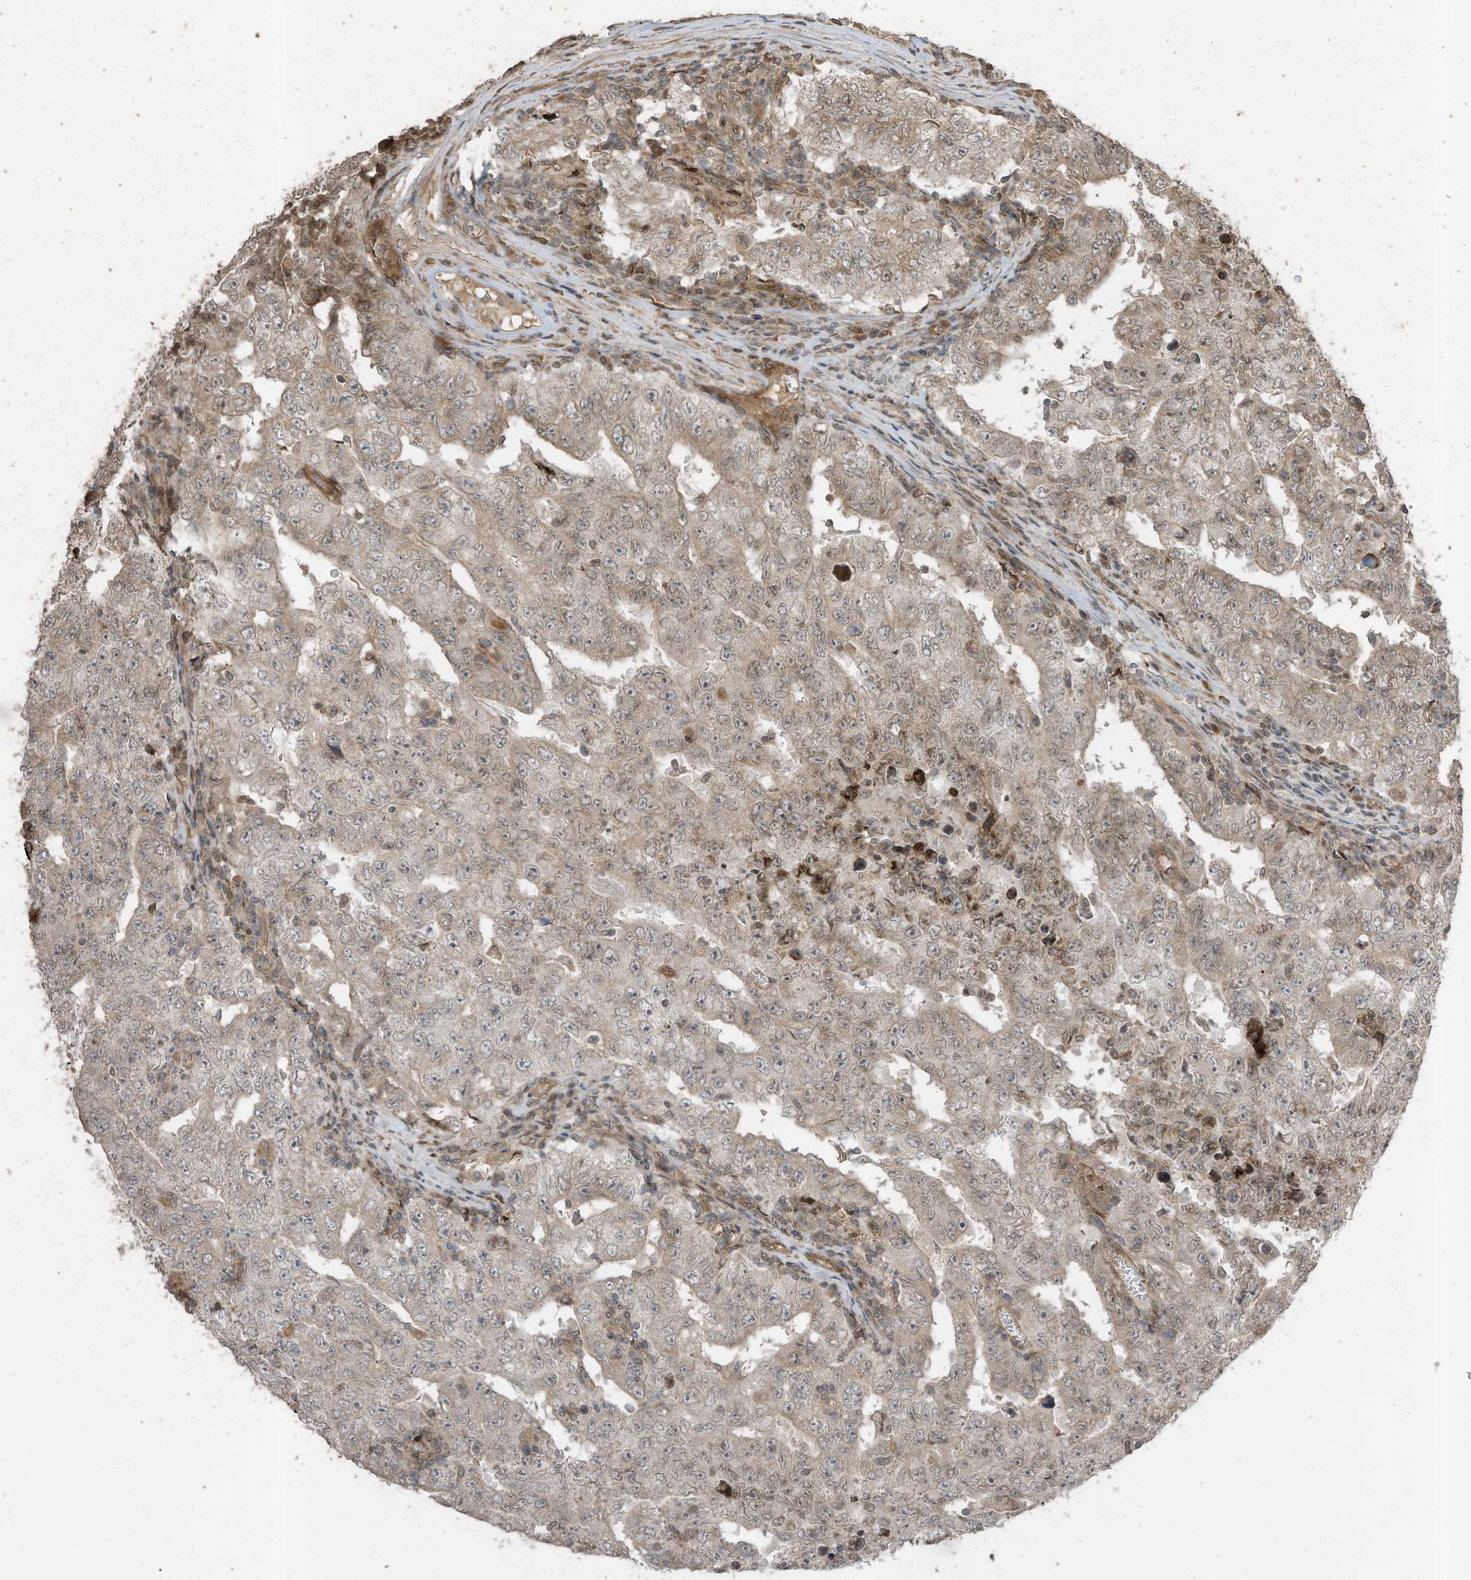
{"staining": {"intensity": "weak", "quantity": ">75%", "location": "cytoplasmic/membranous"}, "tissue": "testis cancer", "cell_type": "Tumor cells", "image_type": "cancer", "snomed": [{"axis": "morphology", "description": "Carcinoma, Embryonal, NOS"}, {"axis": "topography", "description": "Testis"}], "caption": "Immunohistochemistry (IHC) histopathology image of testis embryonal carcinoma stained for a protein (brown), which exhibits low levels of weak cytoplasmic/membranous positivity in approximately >75% of tumor cells.", "gene": "ZNF653", "patient": {"sex": "male", "age": 26}}